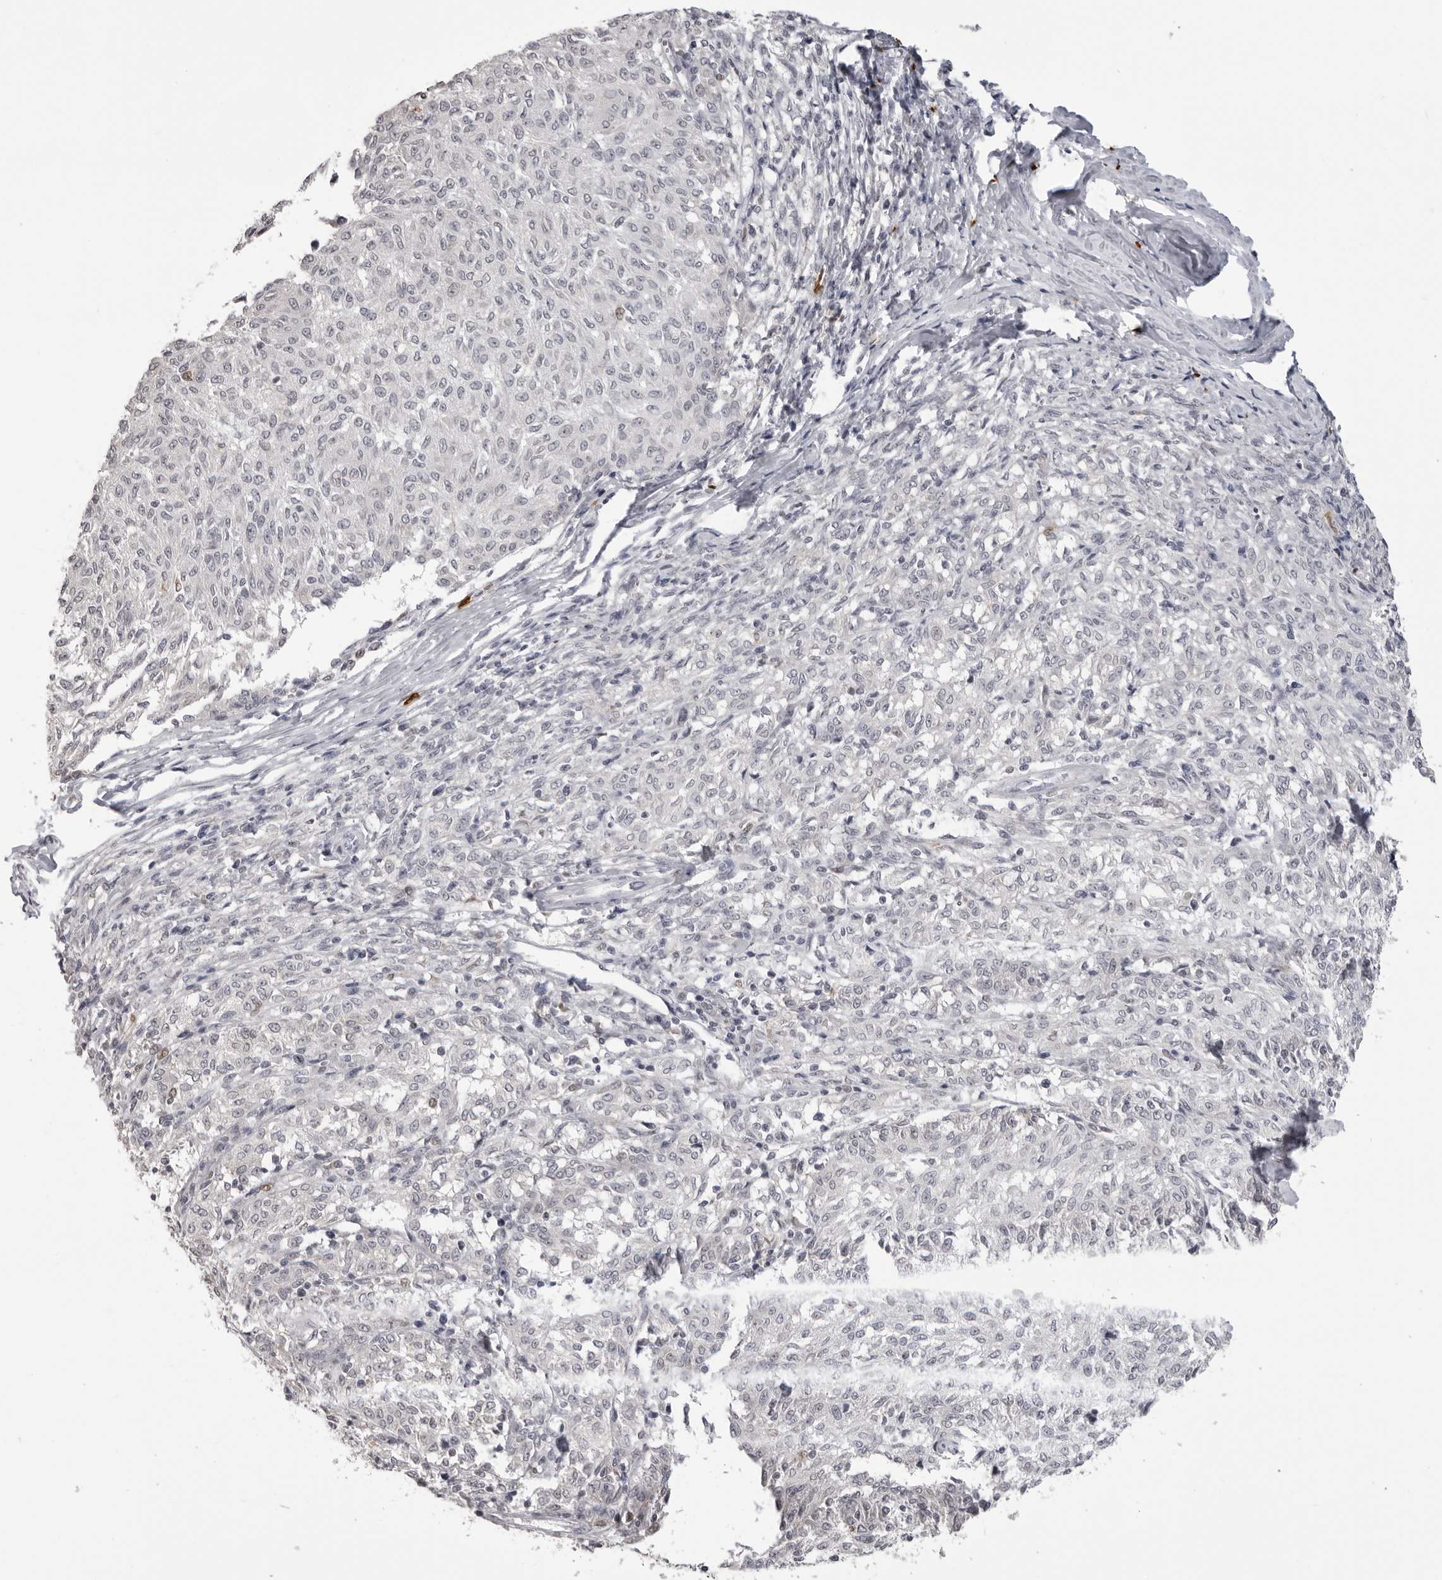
{"staining": {"intensity": "negative", "quantity": "none", "location": "none"}, "tissue": "melanoma", "cell_type": "Tumor cells", "image_type": "cancer", "snomed": [{"axis": "morphology", "description": "Malignant melanoma, NOS"}, {"axis": "topography", "description": "Skin"}], "caption": "This is a micrograph of IHC staining of malignant melanoma, which shows no positivity in tumor cells.", "gene": "IL31", "patient": {"sex": "female", "age": 72}}